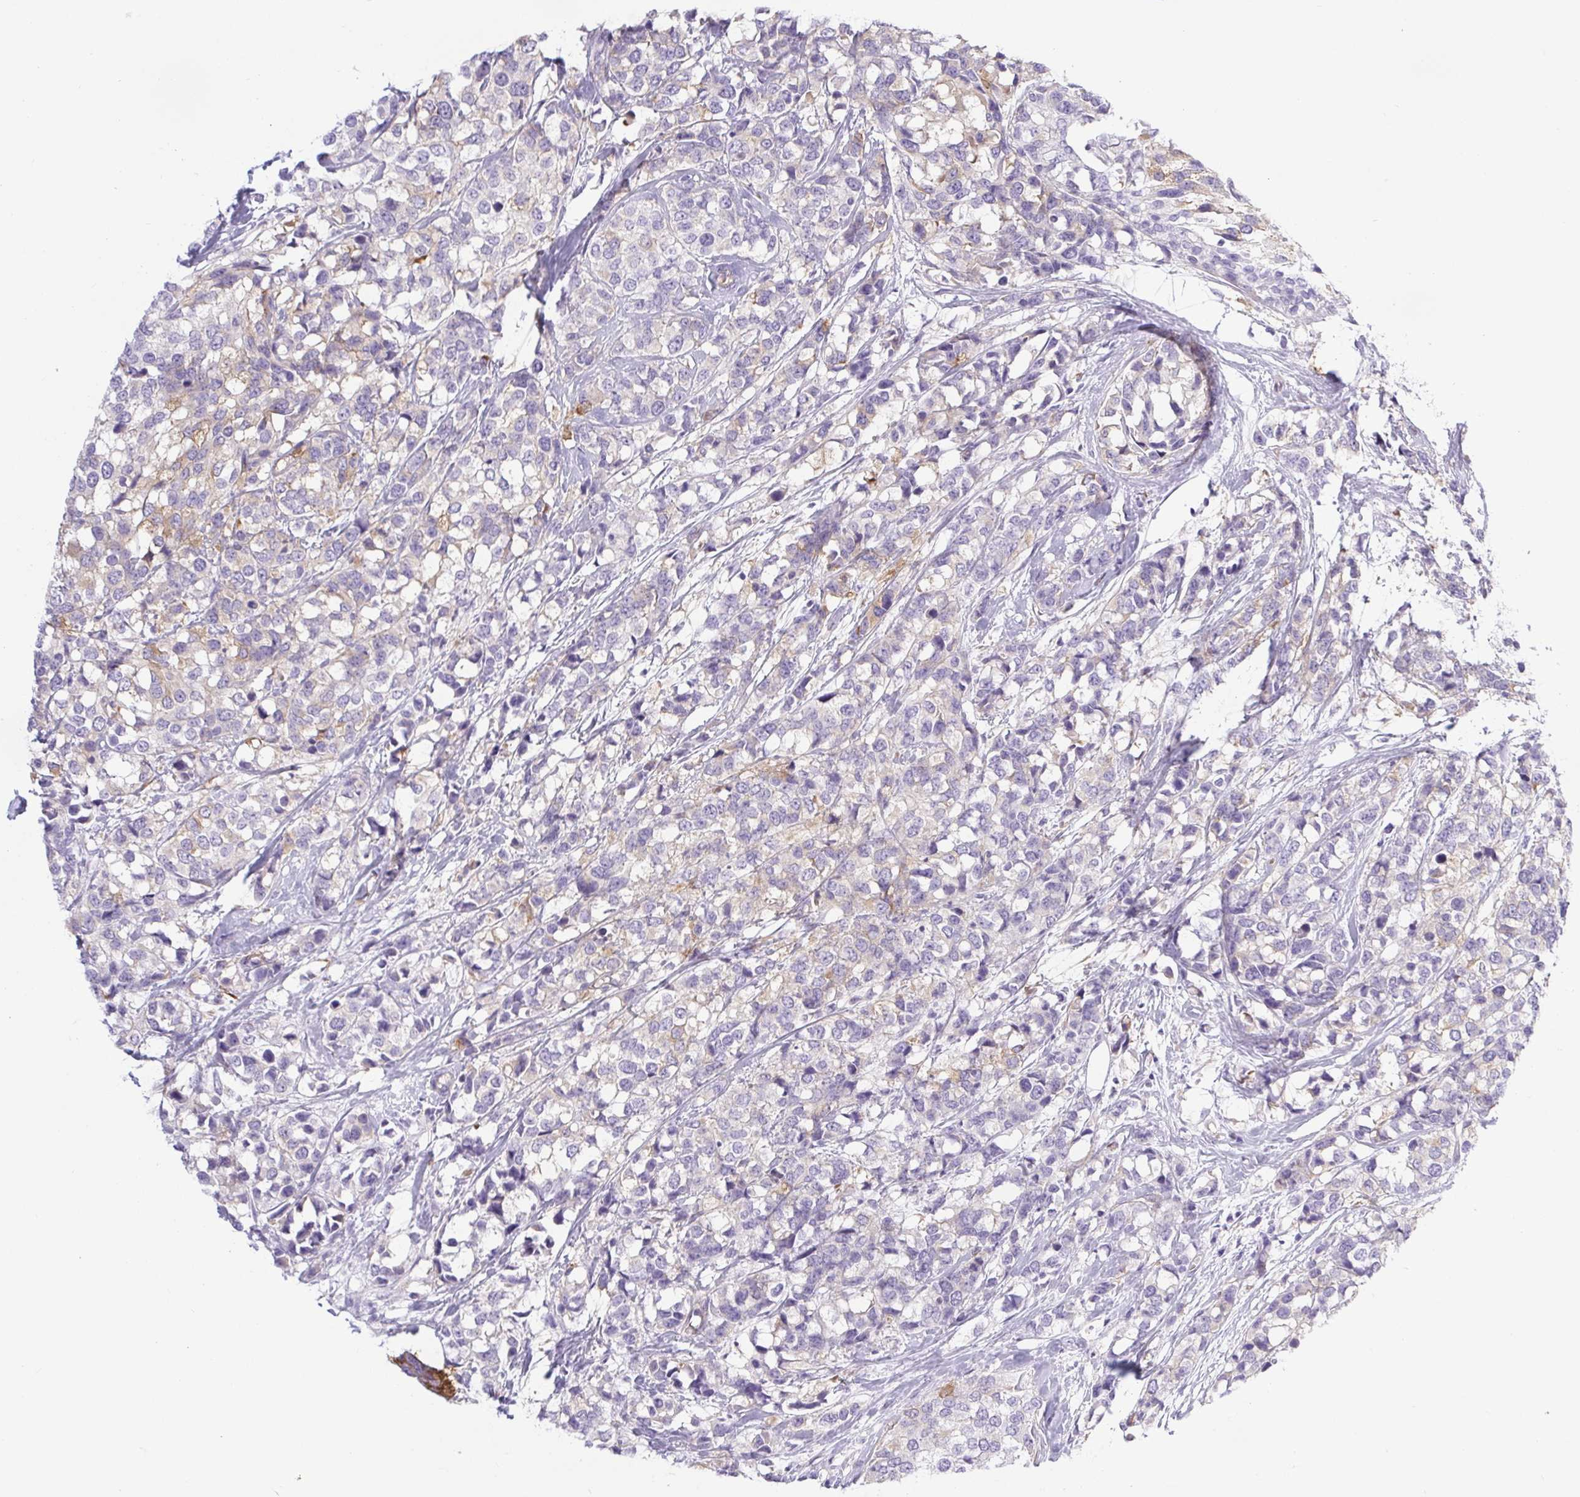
{"staining": {"intensity": "weak", "quantity": "<25%", "location": "cytoplasmic/membranous"}, "tissue": "breast cancer", "cell_type": "Tumor cells", "image_type": "cancer", "snomed": [{"axis": "morphology", "description": "Lobular carcinoma"}, {"axis": "topography", "description": "Breast"}], "caption": "This photomicrograph is of breast lobular carcinoma stained with immunohistochemistry (IHC) to label a protein in brown with the nuclei are counter-stained blue. There is no expression in tumor cells.", "gene": "BCAS1", "patient": {"sex": "female", "age": 59}}